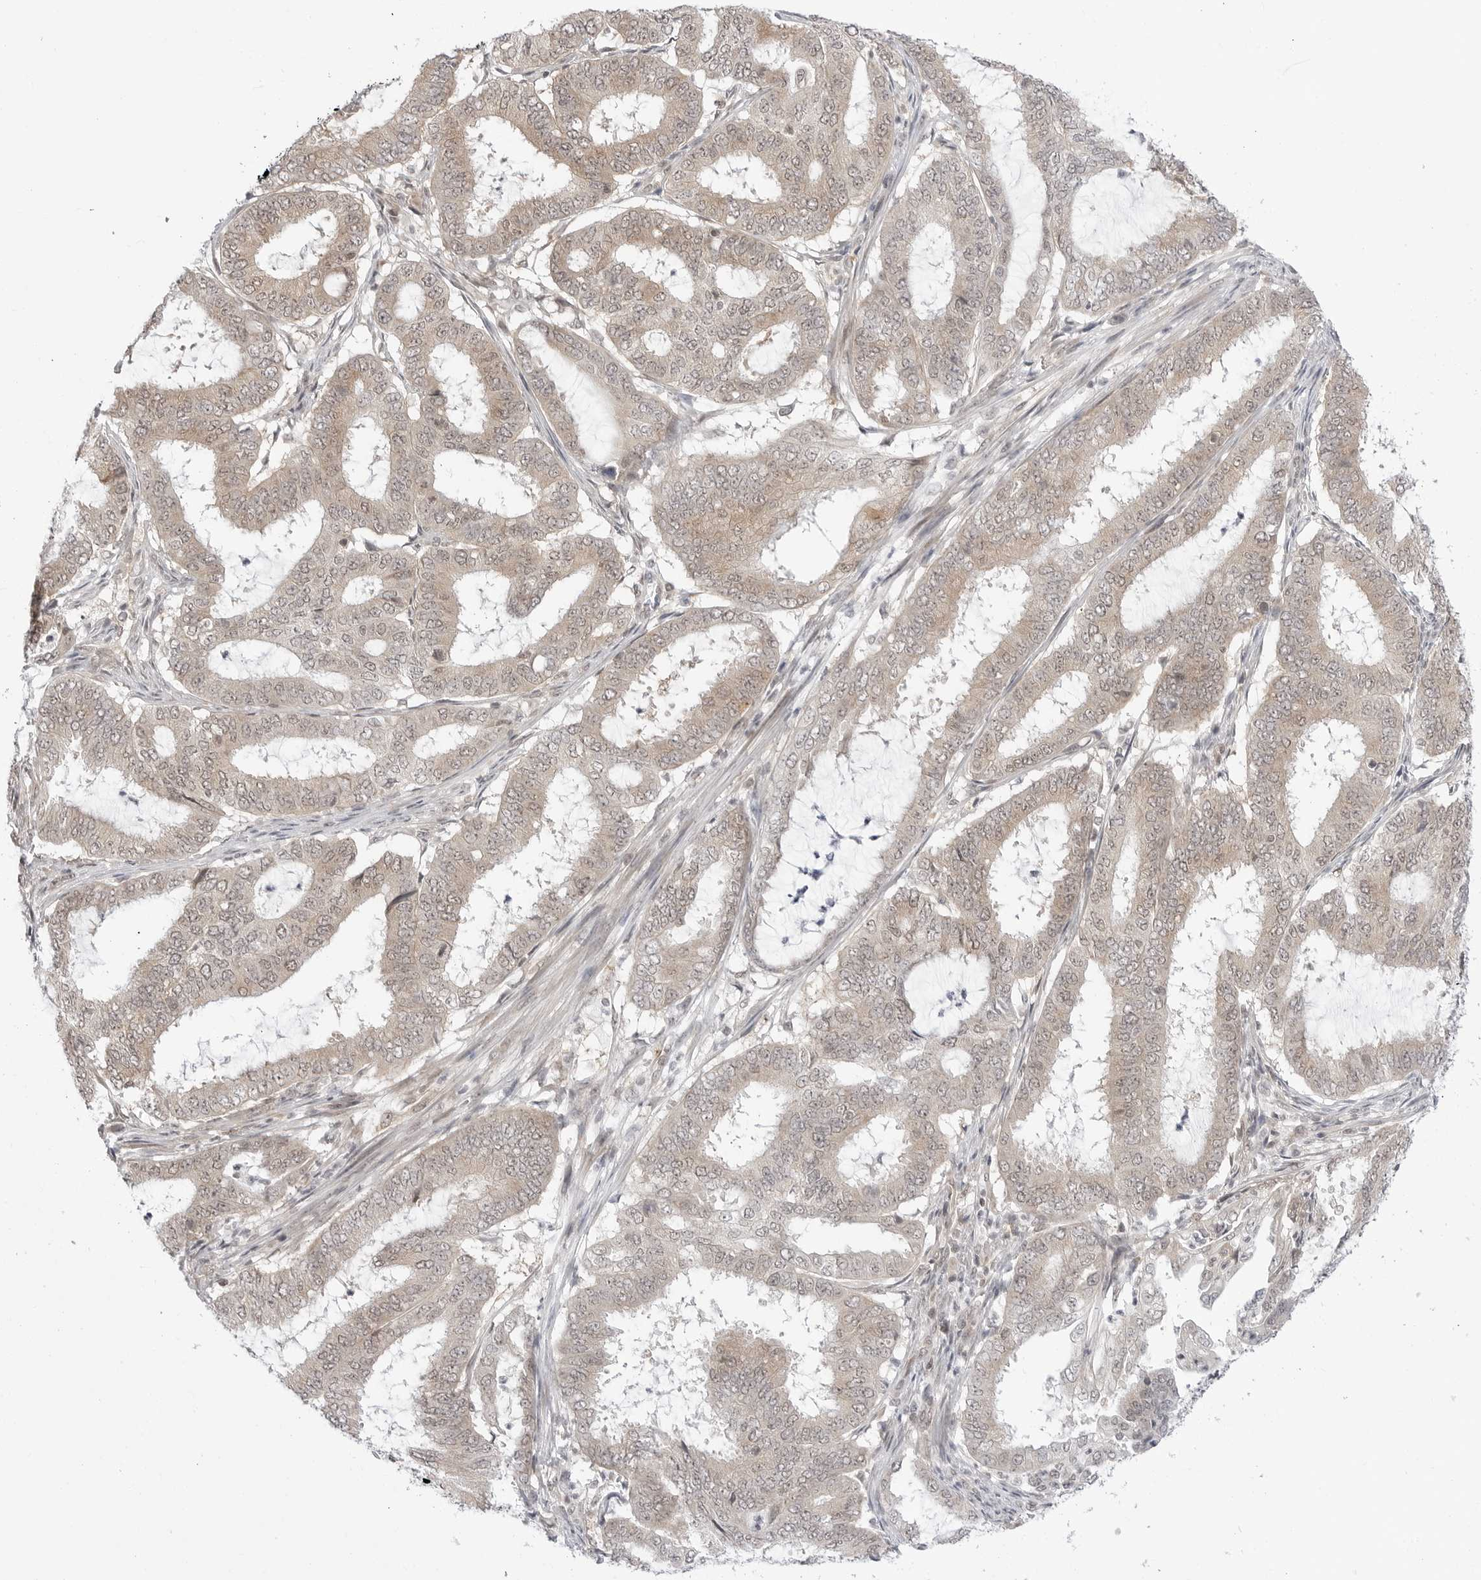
{"staining": {"intensity": "weak", "quantity": "<25%", "location": "cytoplasmic/membranous"}, "tissue": "endometrial cancer", "cell_type": "Tumor cells", "image_type": "cancer", "snomed": [{"axis": "morphology", "description": "Adenocarcinoma, NOS"}, {"axis": "topography", "description": "Endometrium"}], "caption": "Endometrial cancer (adenocarcinoma) stained for a protein using immunohistochemistry demonstrates no expression tumor cells.", "gene": "PPP2R5C", "patient": {"sex": "female", "age": 51}}